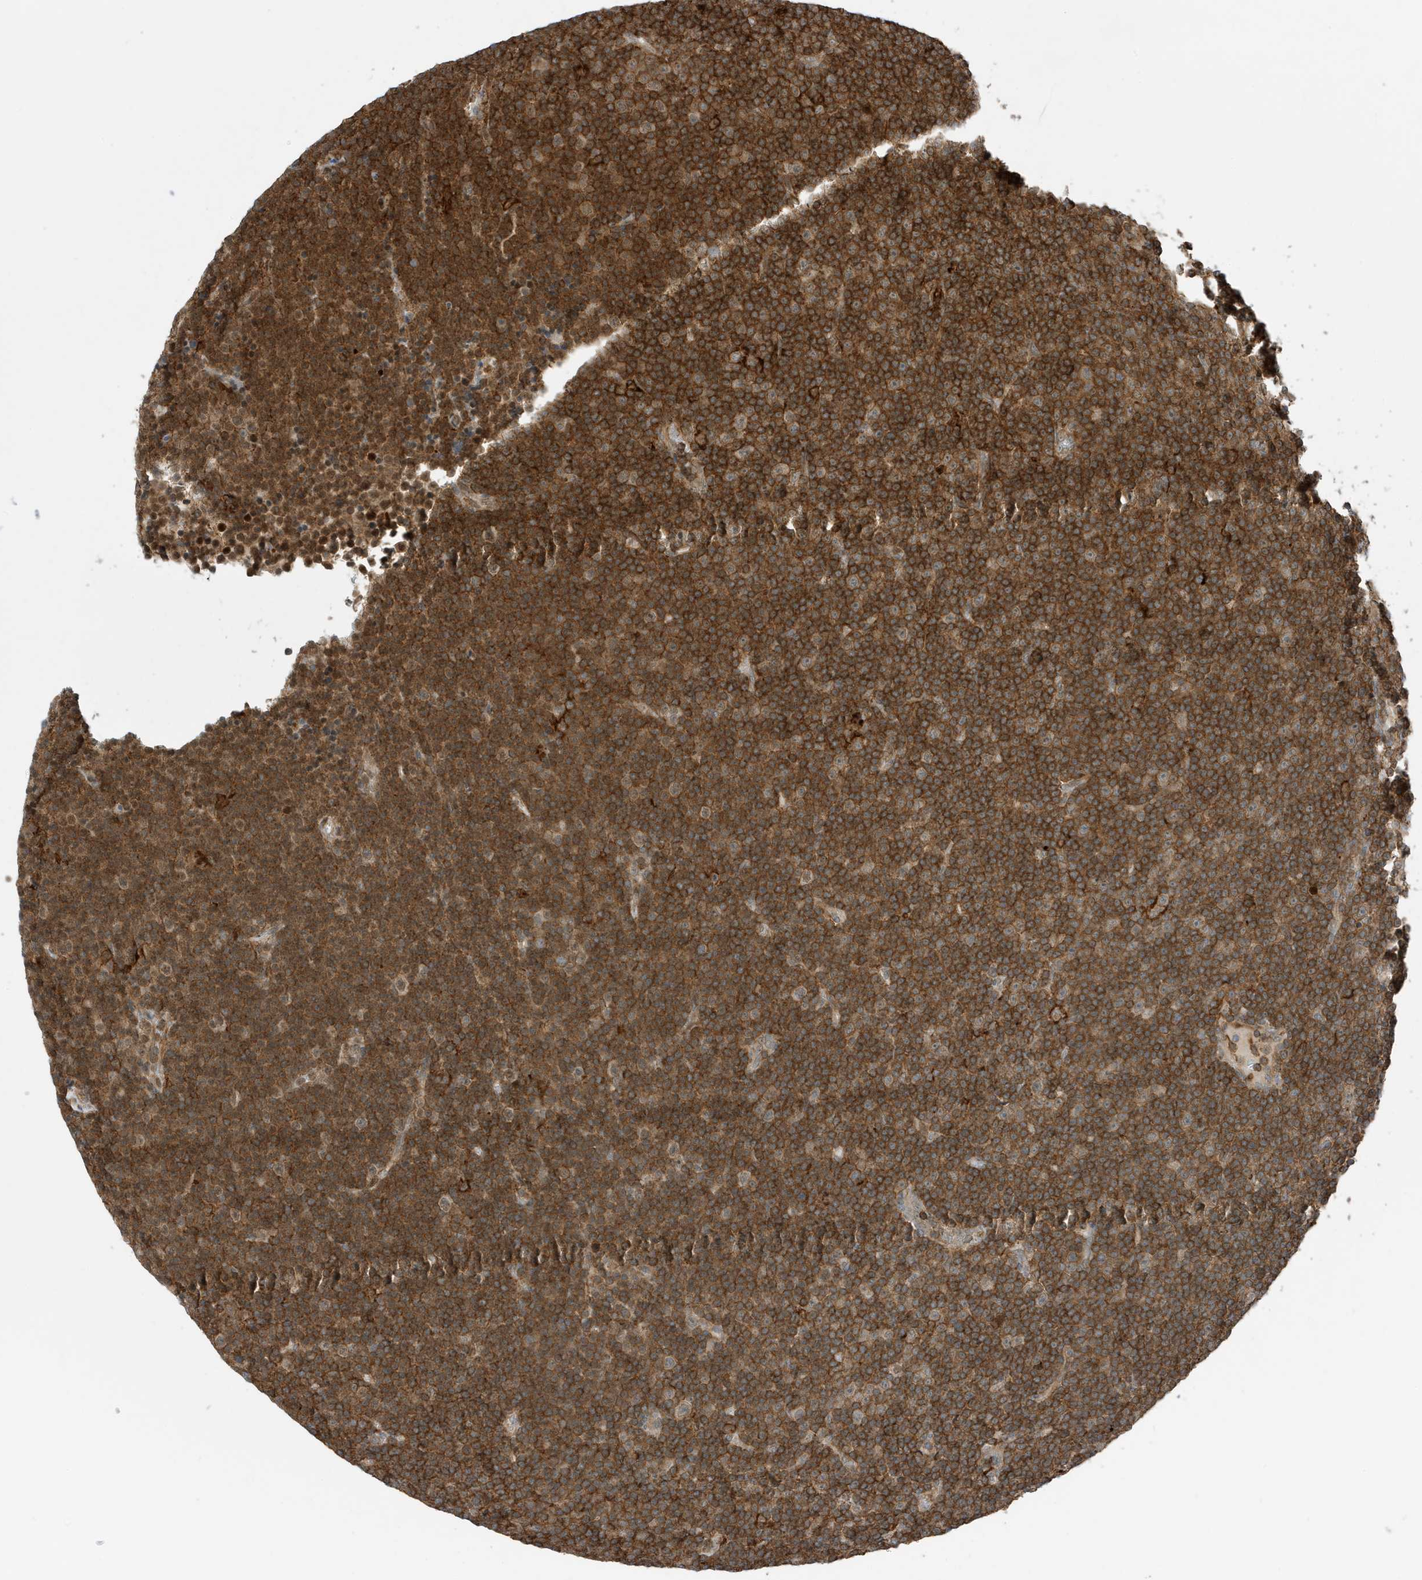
{"staining": {"intensity": "moderate", "quantity": ">75%", "location": "cytoplasmic/membranous"}, "tissue": "lymphoma", "cell_type": "Tumor cells", "image_type": "cancer", "snomed": [{"axis": "morphology", "description": "Malignant lymphoma, non-Hodgkin's type, Low grade"}, {"axis": "topography", "description": "Lymph node"}], "caption": "Protein staining by immunohistochemistry (IHC) exhibits moderate cytoplasmic/membranous expression in approximately >75% of tumor cells in malignant lymphoma, non-Hodgkin's type (low-grade).", "gene": "TATDN3", "patient": {"sex": "female", "age": 67}}